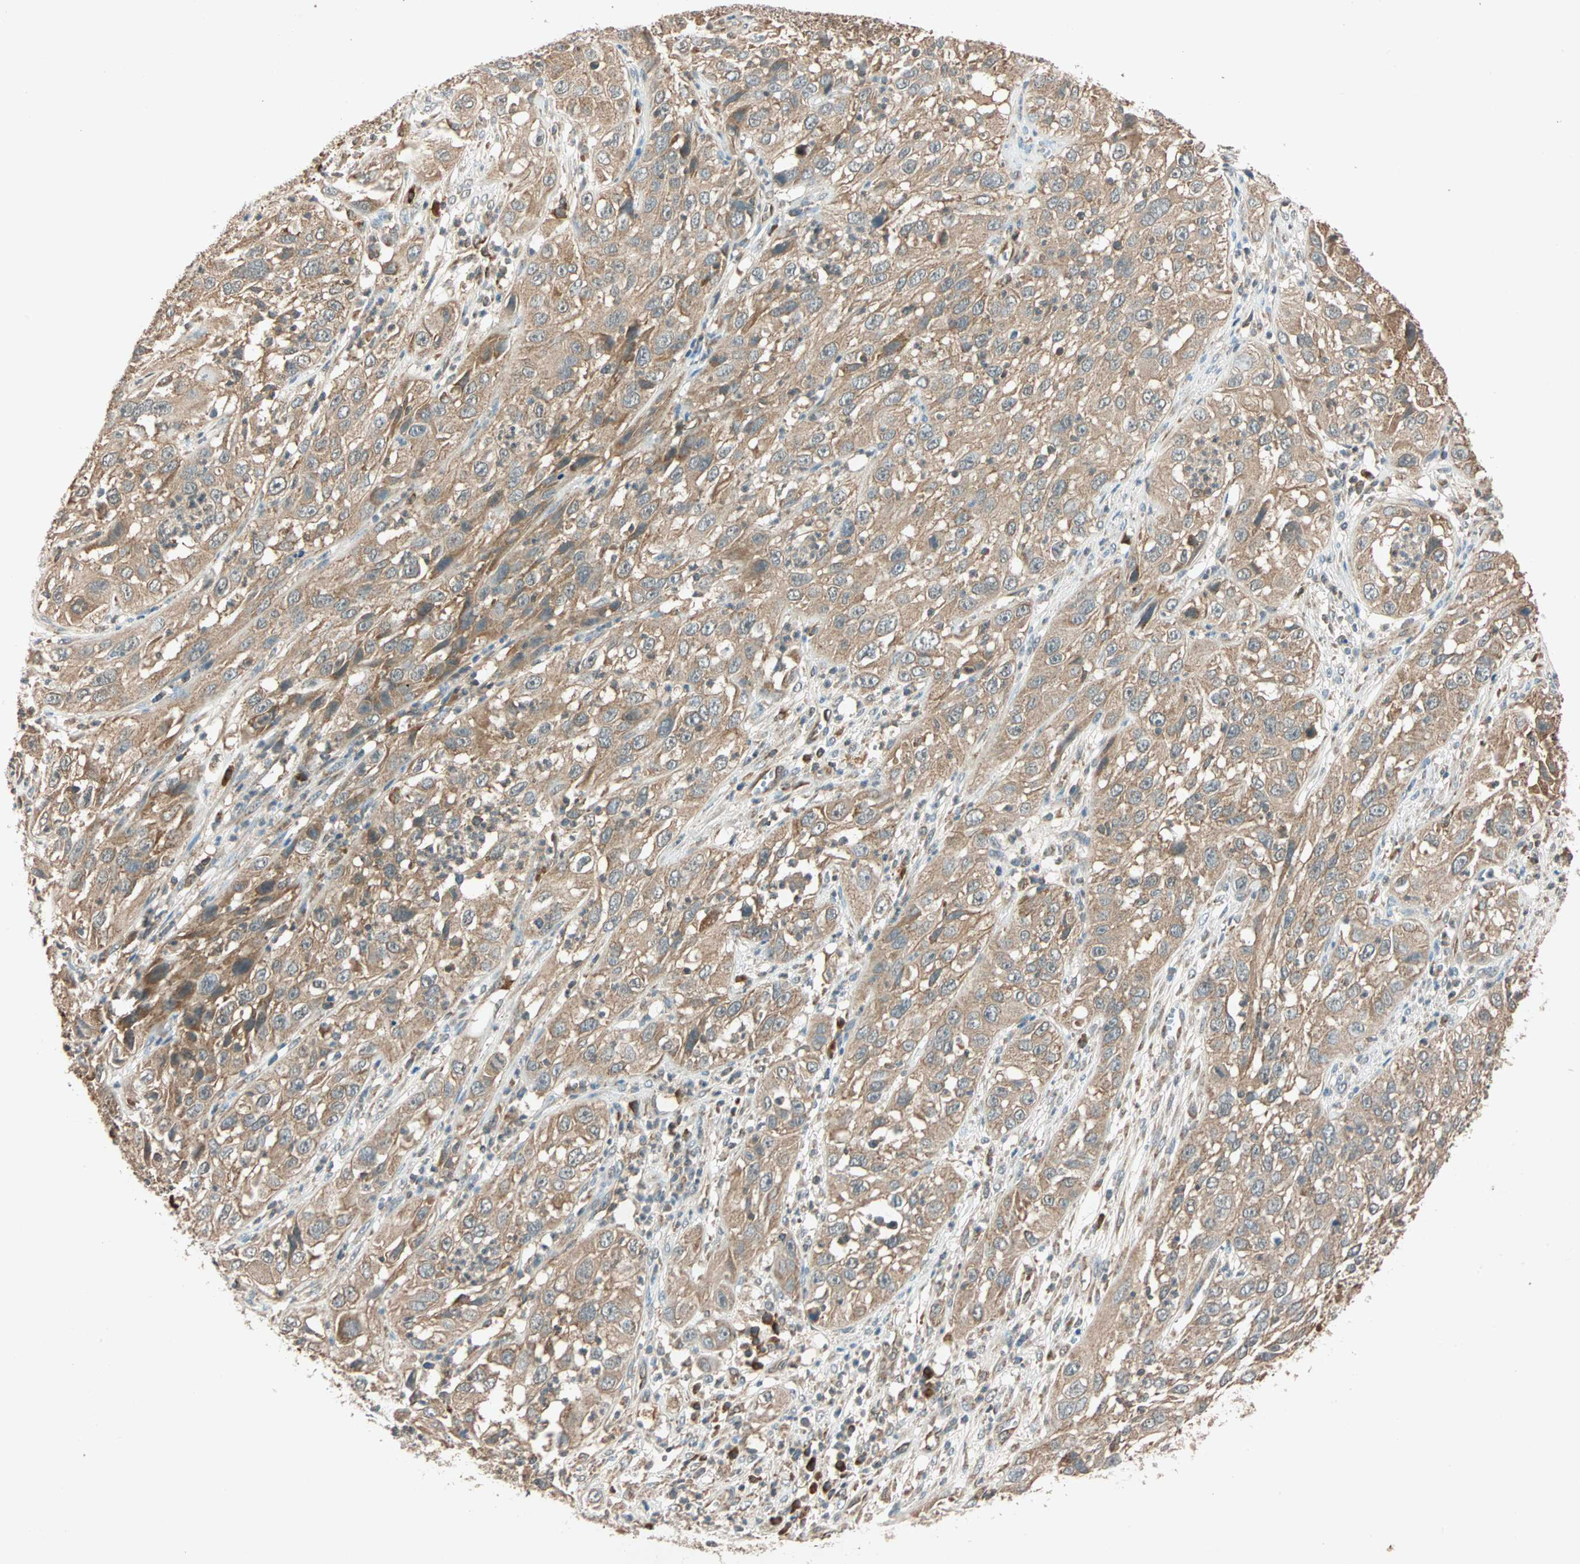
{"staining": {"intensity": "moderate", "quantity": ">75%", "location": "cytoplasmic/membranous"}, "tissue": "cervical cancer", "cell_type": "Tumor cells", "image_type": "cancer", "snomed": [{"axis": "morphology", "description": "Squamous cell carcinoma, NOS"}, {"axis": "topography", "description": "Cervix"}], "caption": "Squamous cell carcinoma (cervical) stained with immunohistochemistry demonstrates moderate cytoplasmic/membranous expression in approximately >75% of tumor cells.", "gene": "MAPK1", "patient": {"sex": "female", "age": 32}}